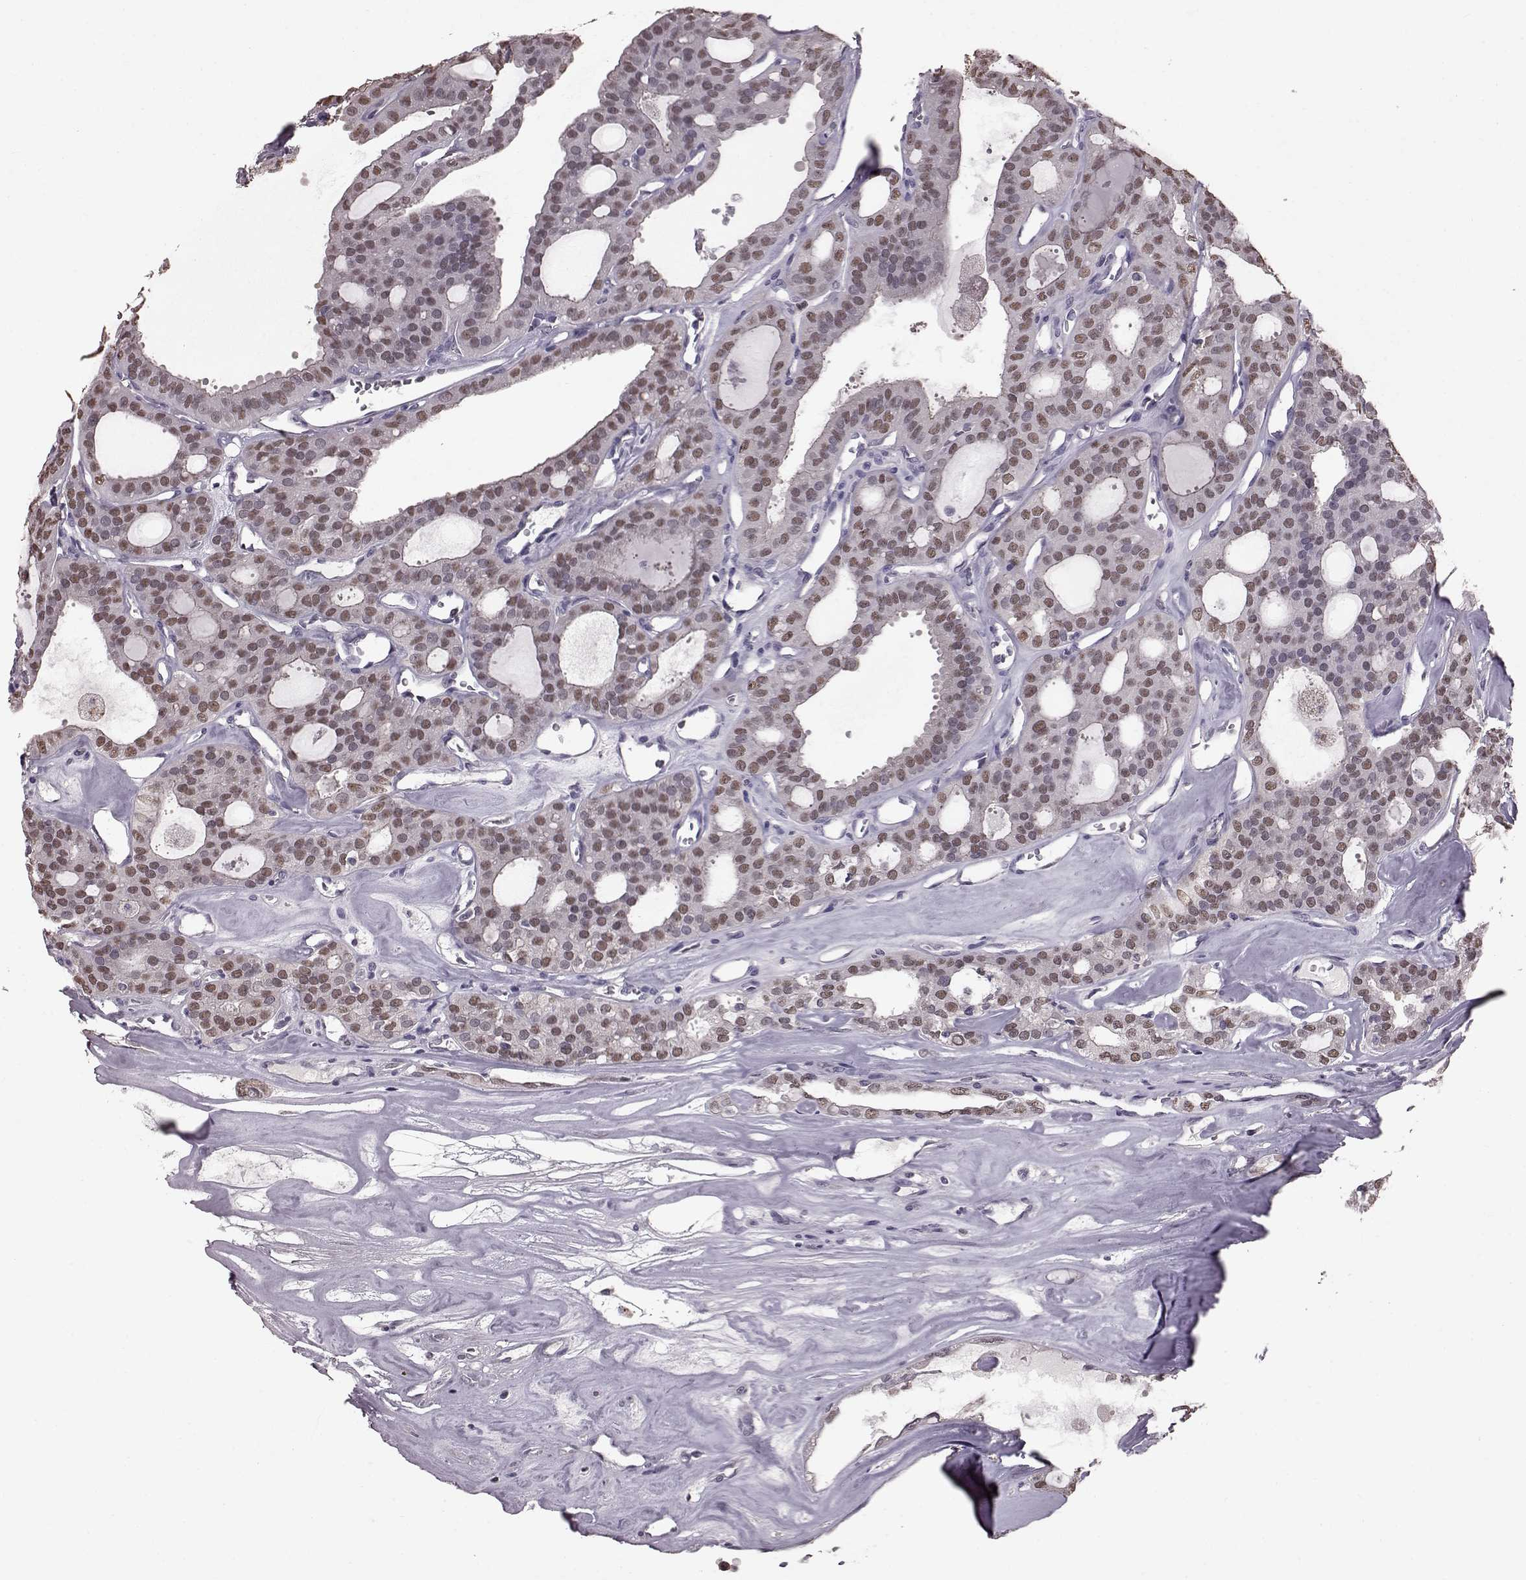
{"staining": {"intensity": "weak", "quantity": "<25%", "location": "nuclear"}, "tissue": "thyroid cancer", "cell_type": "Tumor cells", "image_type": "cancer", "snomed": [{"axis": "morphology", "description": "Follicular adenoma carcinoma, NOS"}, {"axis": "topography", "description": "Thyroid gland"}], "caption": "The immunohistochemistry photomicrograph has no significant expression in tumor cells of thyroid cancer (follicular adenoma carcinoma) tissue.", "gene": "TSKS", "patient": {"sex": "male", "age": 75}}